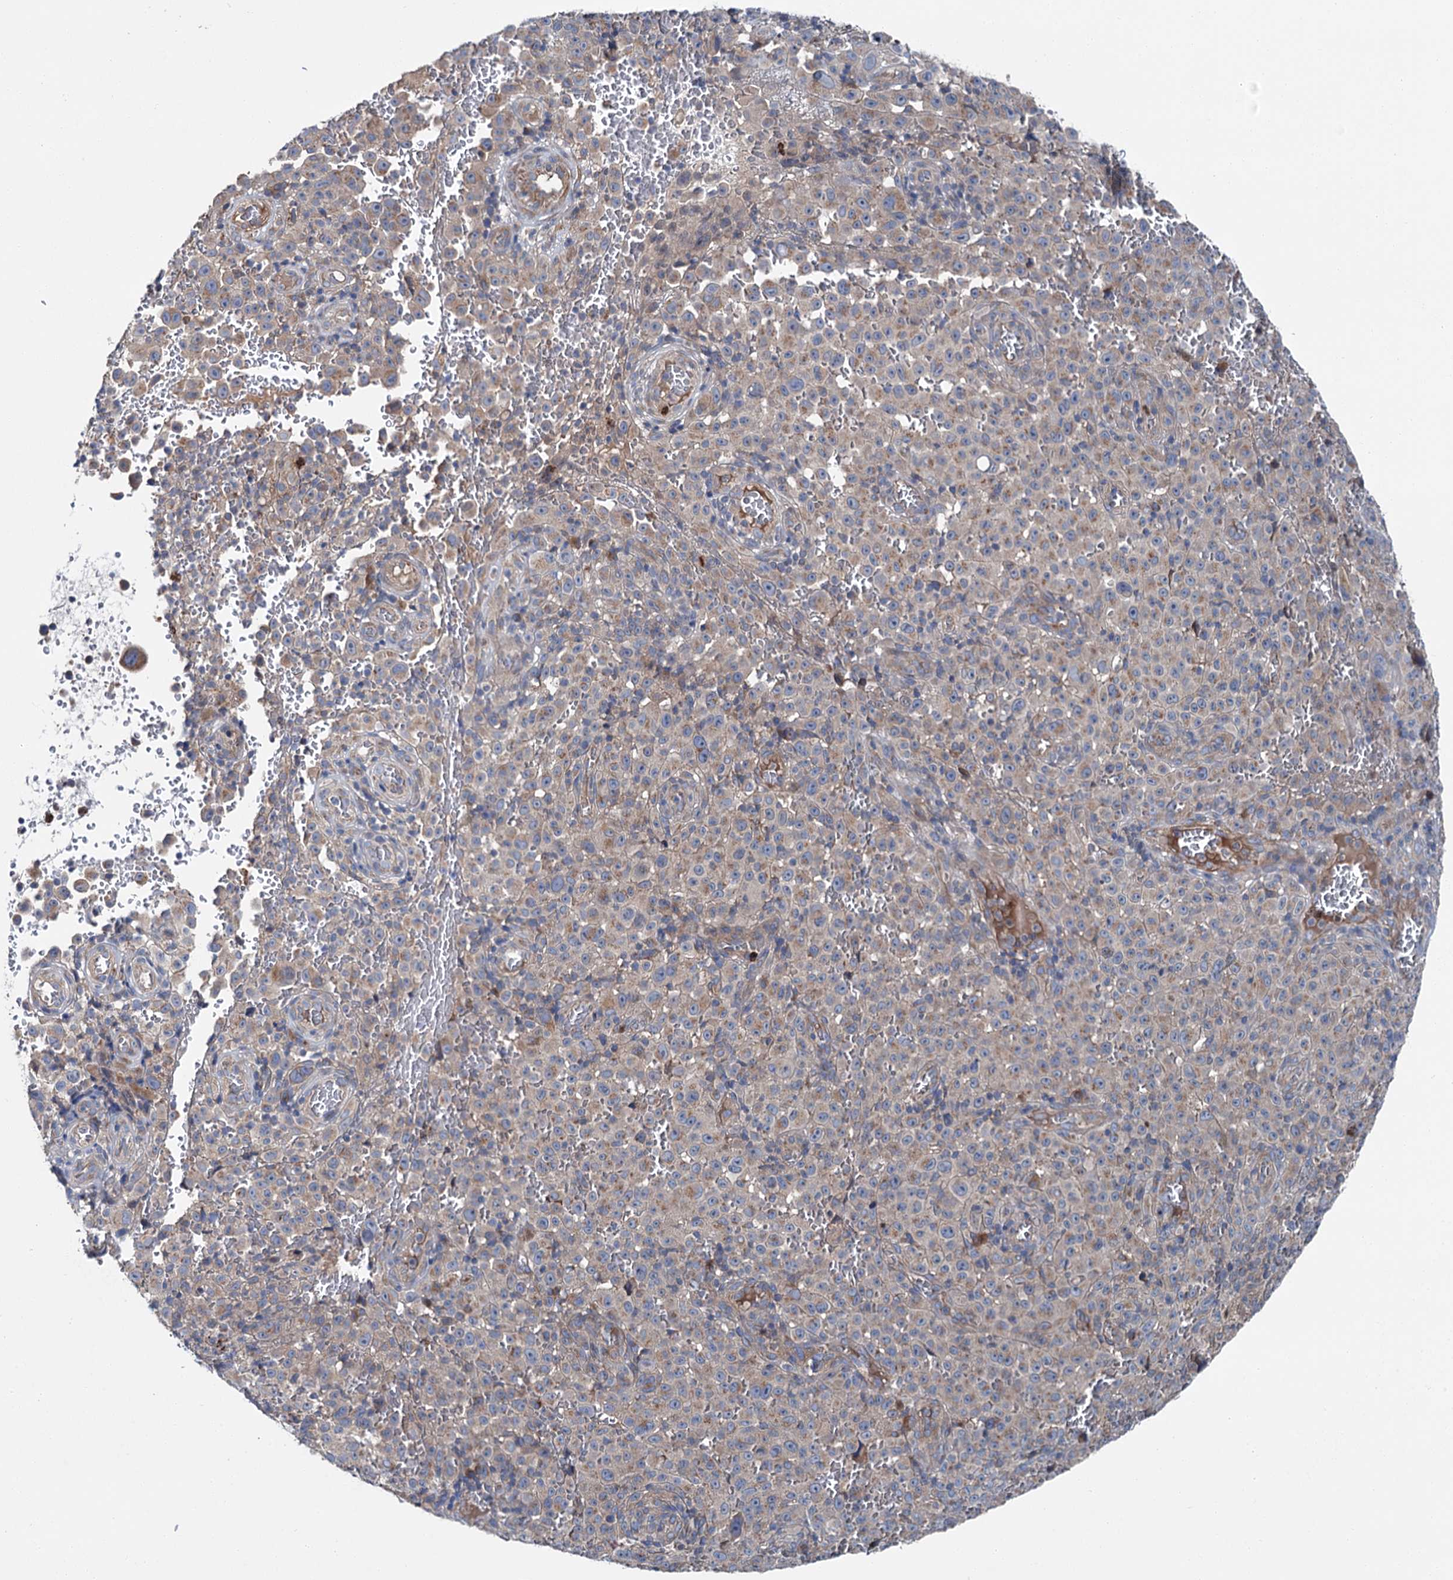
{"staining": {"intensity": "weak", "quantity": "25%-75%", "location": "cytoplasmic/membranous"}, "tissue": "melanoma", "cell_type": "Tumor cells", "image_type": "cancer", "snomed": [{"axis": "morphology", "description": "Malignant melanoma, NOS"}, {"axis": "topography", "description": "Skin"}], "caption": "Human melanoma stained for a protein (brown) exhibits weak cytoplasmic/membranous positive expression in about 25%-75% of tumor cells.", "gene": "SLC22A25", "patient": {"sex": "female", "age": 82}}